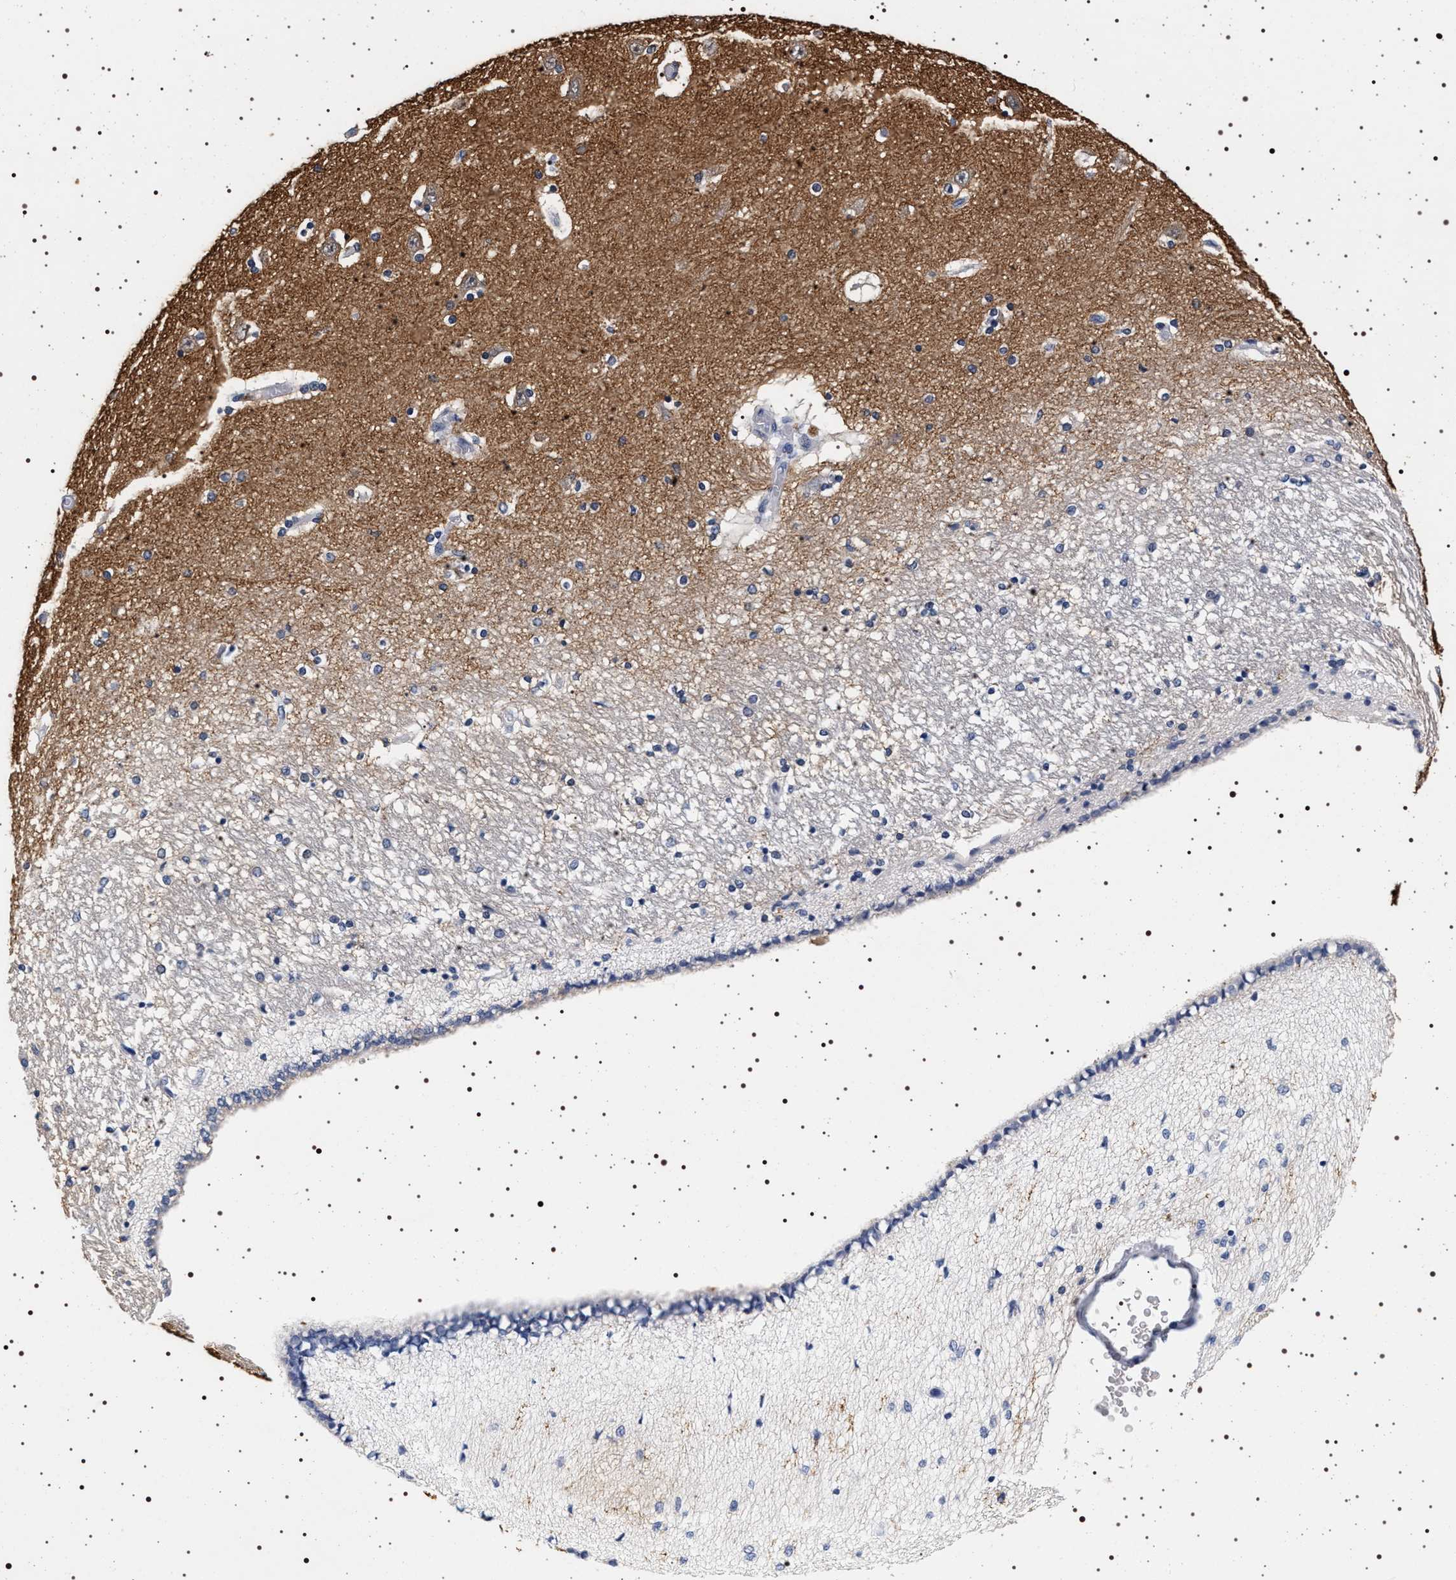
{"staining": {"intensity": "negative", "quantity": "none", "location": "none"}, "tissue": "hippocampus", "cell_type": "Glial cells", "image_type": "normal", "snomed": [{"axis": "morphology", "description": "Normal tissue, NOS"}, {"axis": "topography", "description": "Hippocampus"}], "caption": "Protein analysis of unremarkable hippocampus displays no significant positivity in glial cells. The staining is performed using DAB (3,3'-diaminobenzidine) brown chromogen with nuclei counter-stained in using hematoxylin.", "gene": "SYN1", "patient": {"sex": "female", "age": 54}}